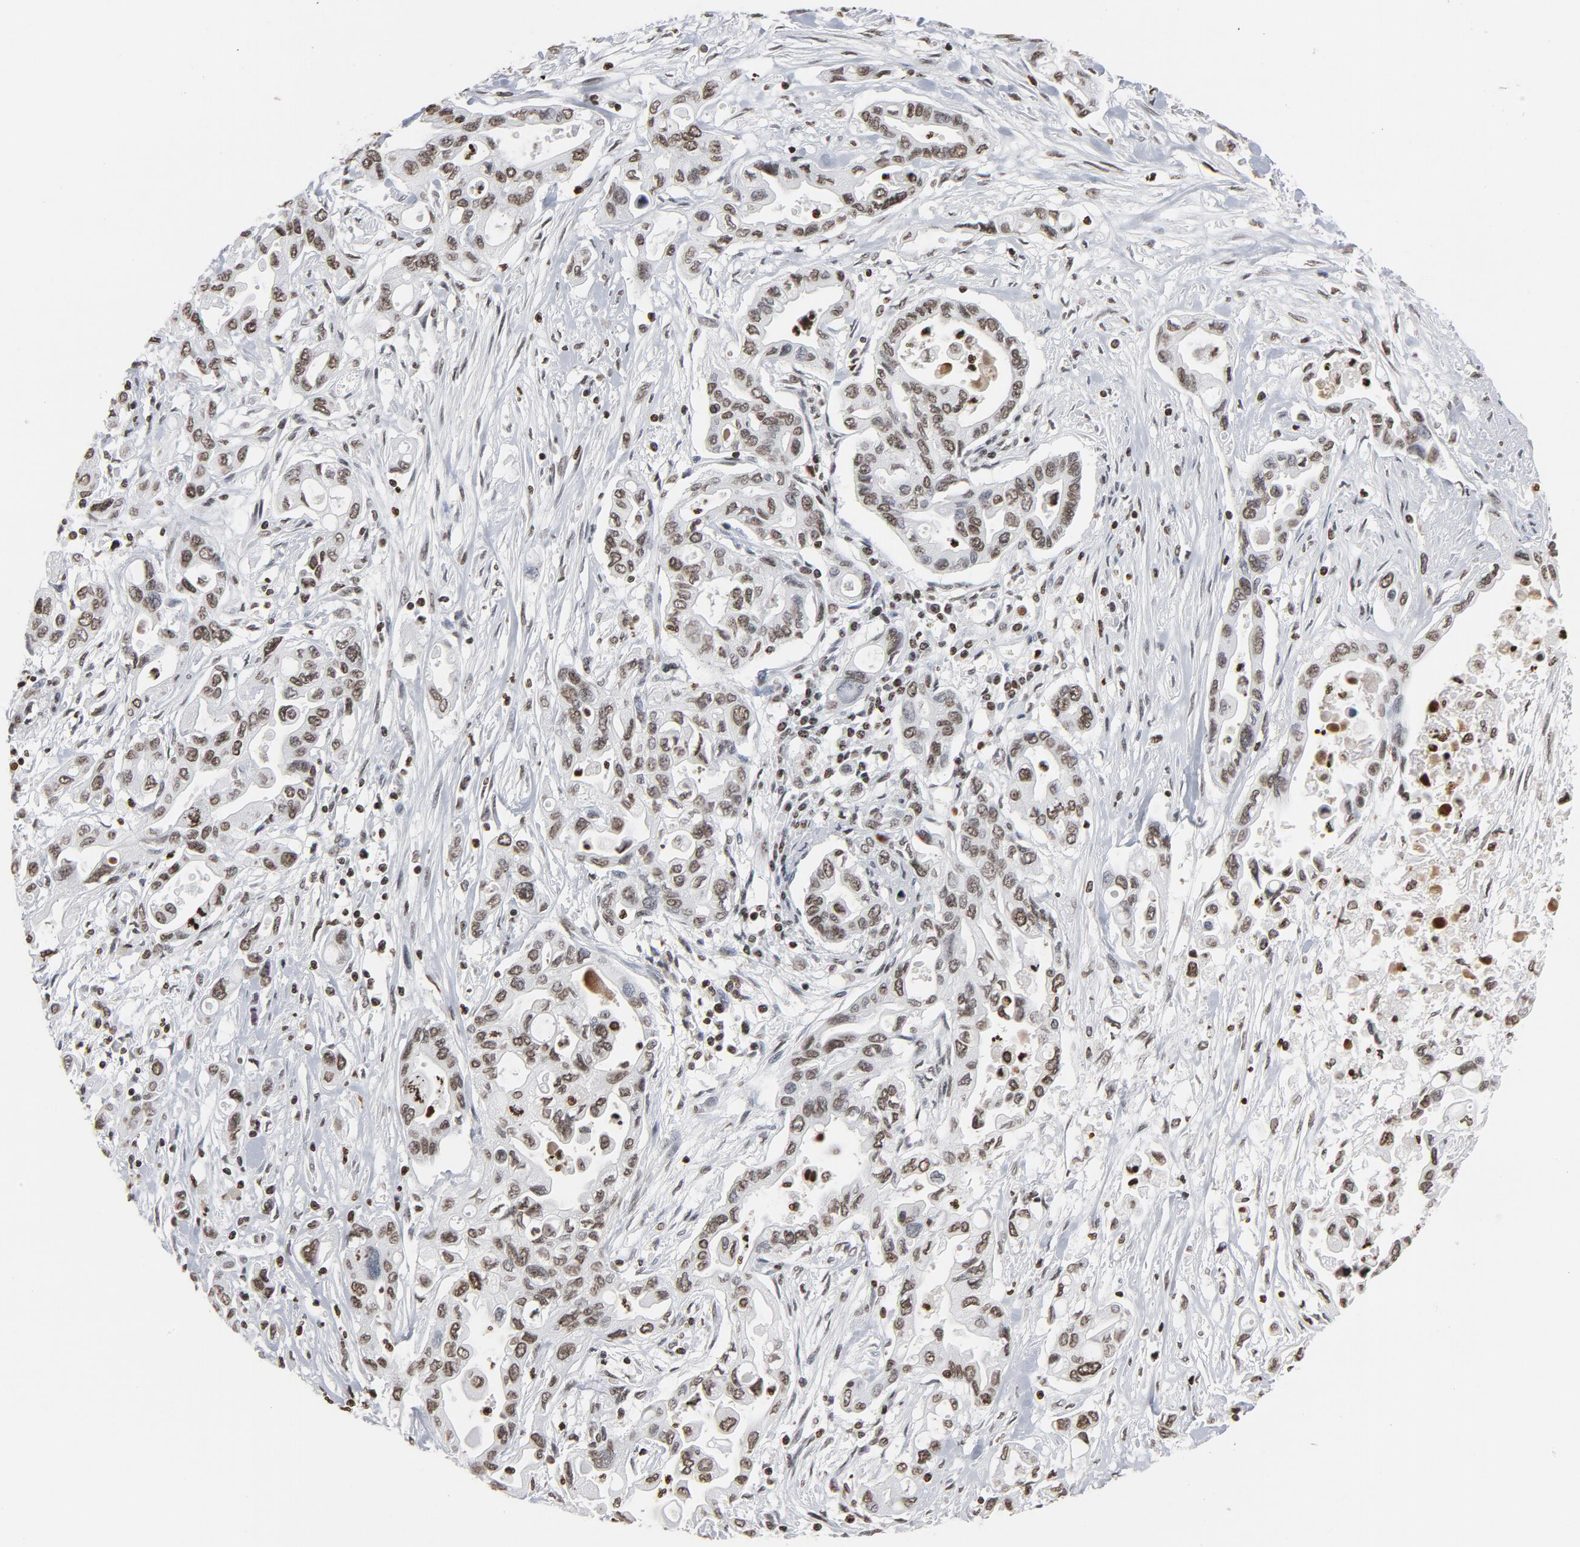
{"staining": {"intensity": "moderate", "quantity": ">75%", "location": "nuclear"}, "tissue": "pancreatic cancer", "cell_type": "Tumor cells", "image_type": "cancer", "snomed": [{"axis": "morphology", "description": "Adenocarcinoma, NOS"}, {"axis": "topography", "description": "Pancreas"}], "caption": "High-power microscopy captured an IHC photomicrograph of pancreatic cancer (adenocarcinoma), revealing moderate nuclear expression in about >75% of tumor cells. The protein of interest is shown in brown color, while the nuclei are stained blue.", "gene": "H2AC12", "patient": {"sex": "female", "age": 57}}